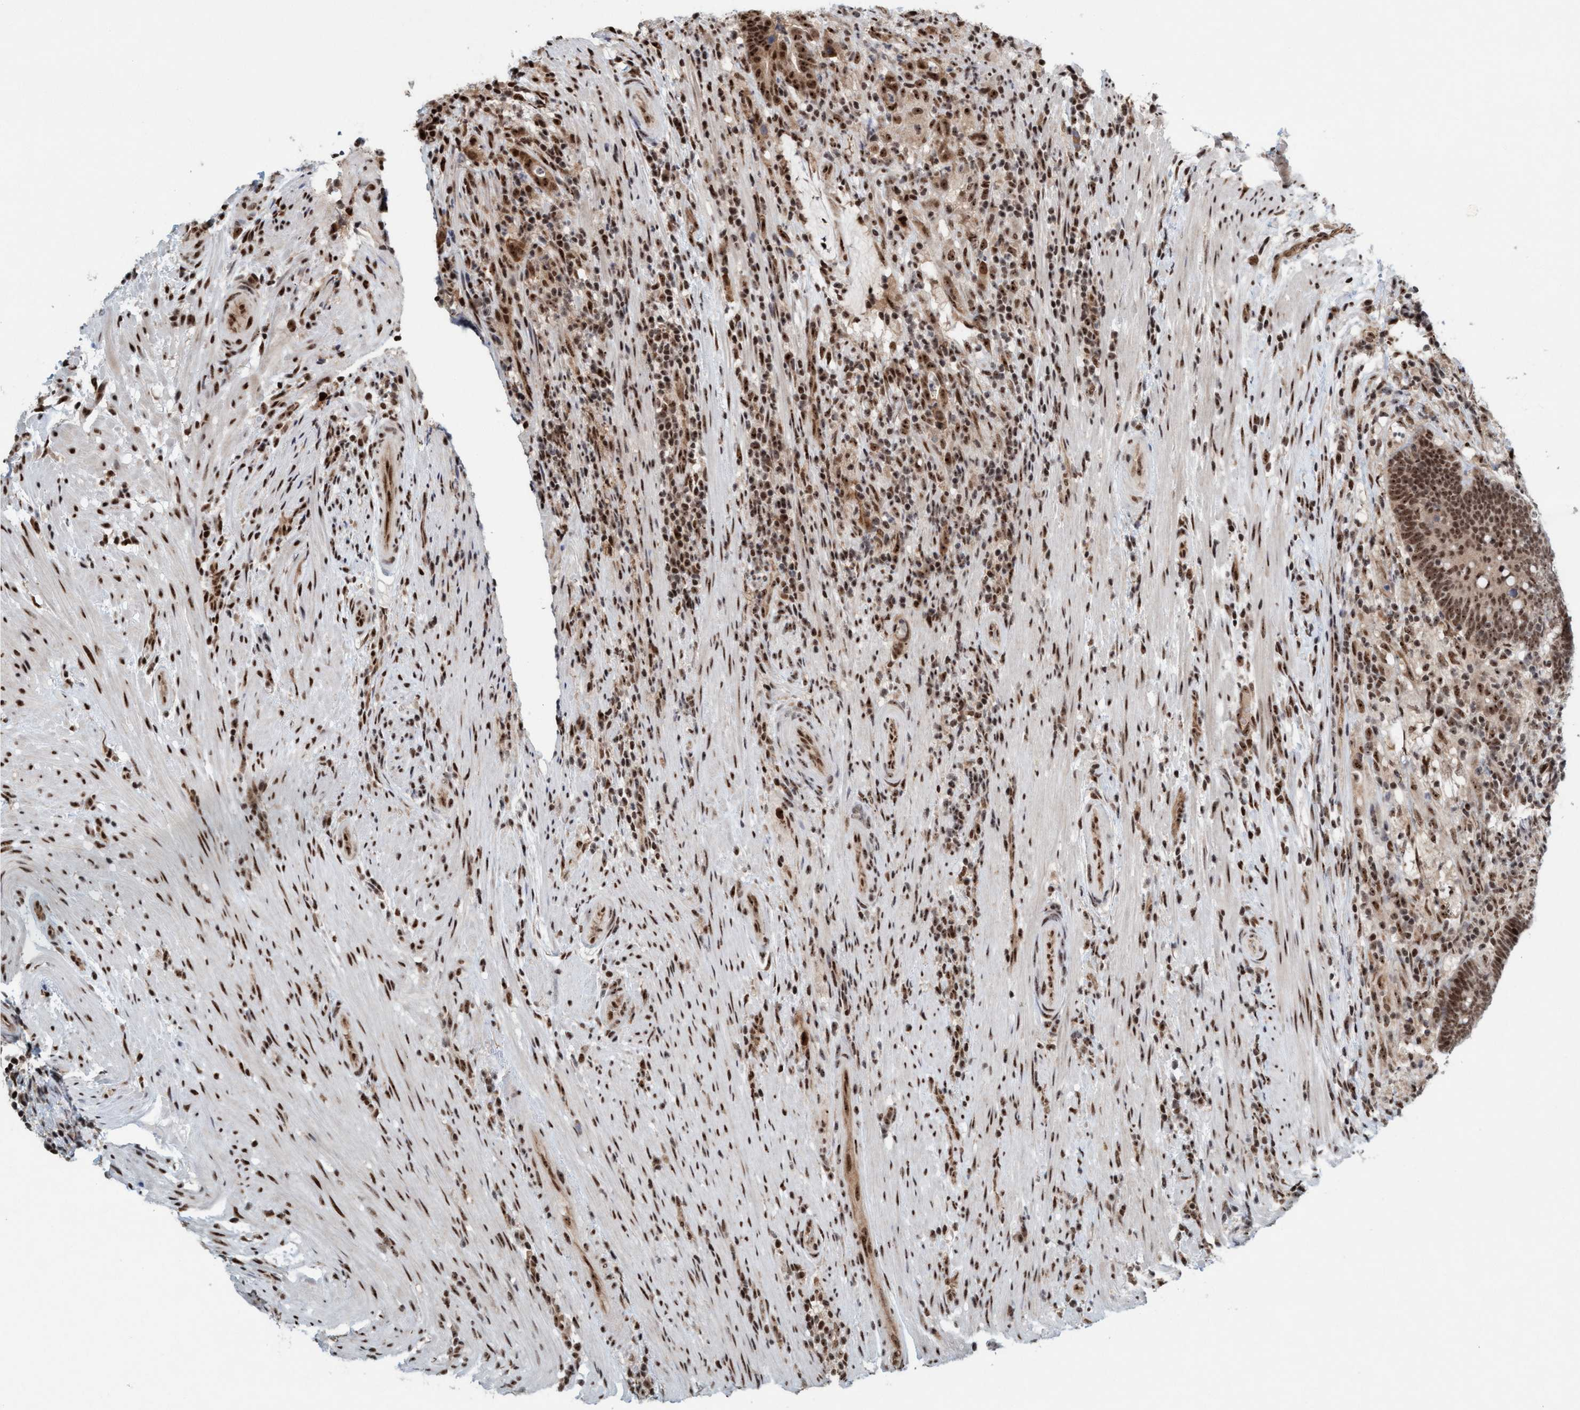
{"staining": {"intensity": "strong", "quantity": ">75%", "location": "nuclear"}, "tissue": "colorectal cancer", "cell_type": "Tumor cells", "image_type": "cancer", "snomed": [{"axis": "morphology", "description": "Adenocarcinoma, NOS"}, {"axis": "topography", "description": "Colon"}], "caption": "This photomicrograph exhibits IHC staining of human colorectal cancer (adenocarcinoma), with high strong nuclear positivity in approximately >75% of tumor cells.", "gene": "SMCR8", "patient": {"sex": "female", "age": 66}}